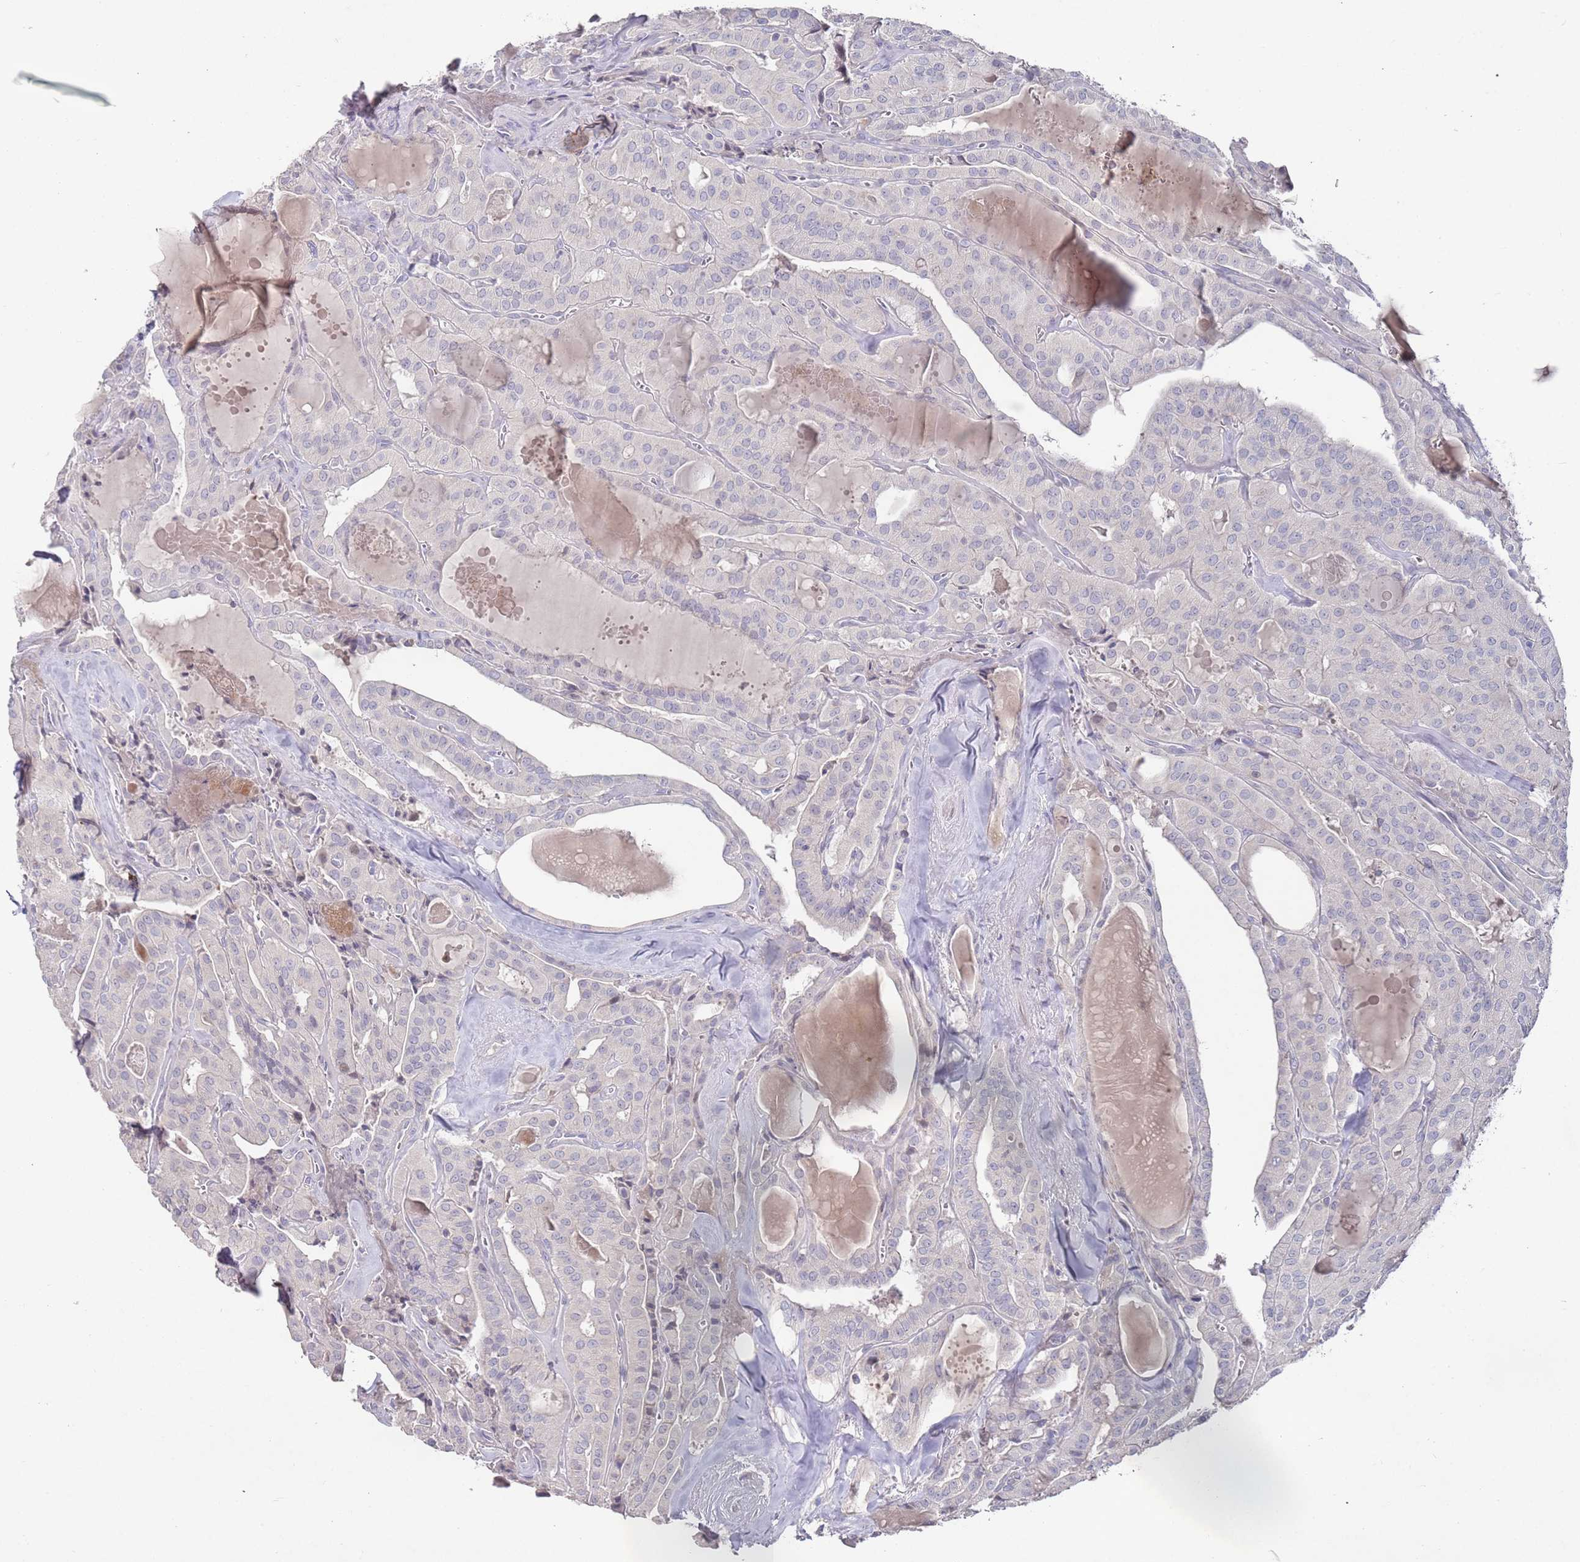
{"staining": {"intensity": "negative", "quantity": "none", "location": "none"}, "tissue": "thyroid cancer", "cell_type": "Tumor cells", "image_type": "cancer", "snomed": [{"axis": "morphology", "description": "Papillary adenocarcinoma, NOS"}, {"axis": "topography", "description": "Thyroid gland"}], "caption": "A histopathology image of thyroid papillary adenocarcinoma stained for a protein demonstrates no brown staining in tumor cells.", "gene": "LACC1", "patient": {"sex": "male", "age": 52}}